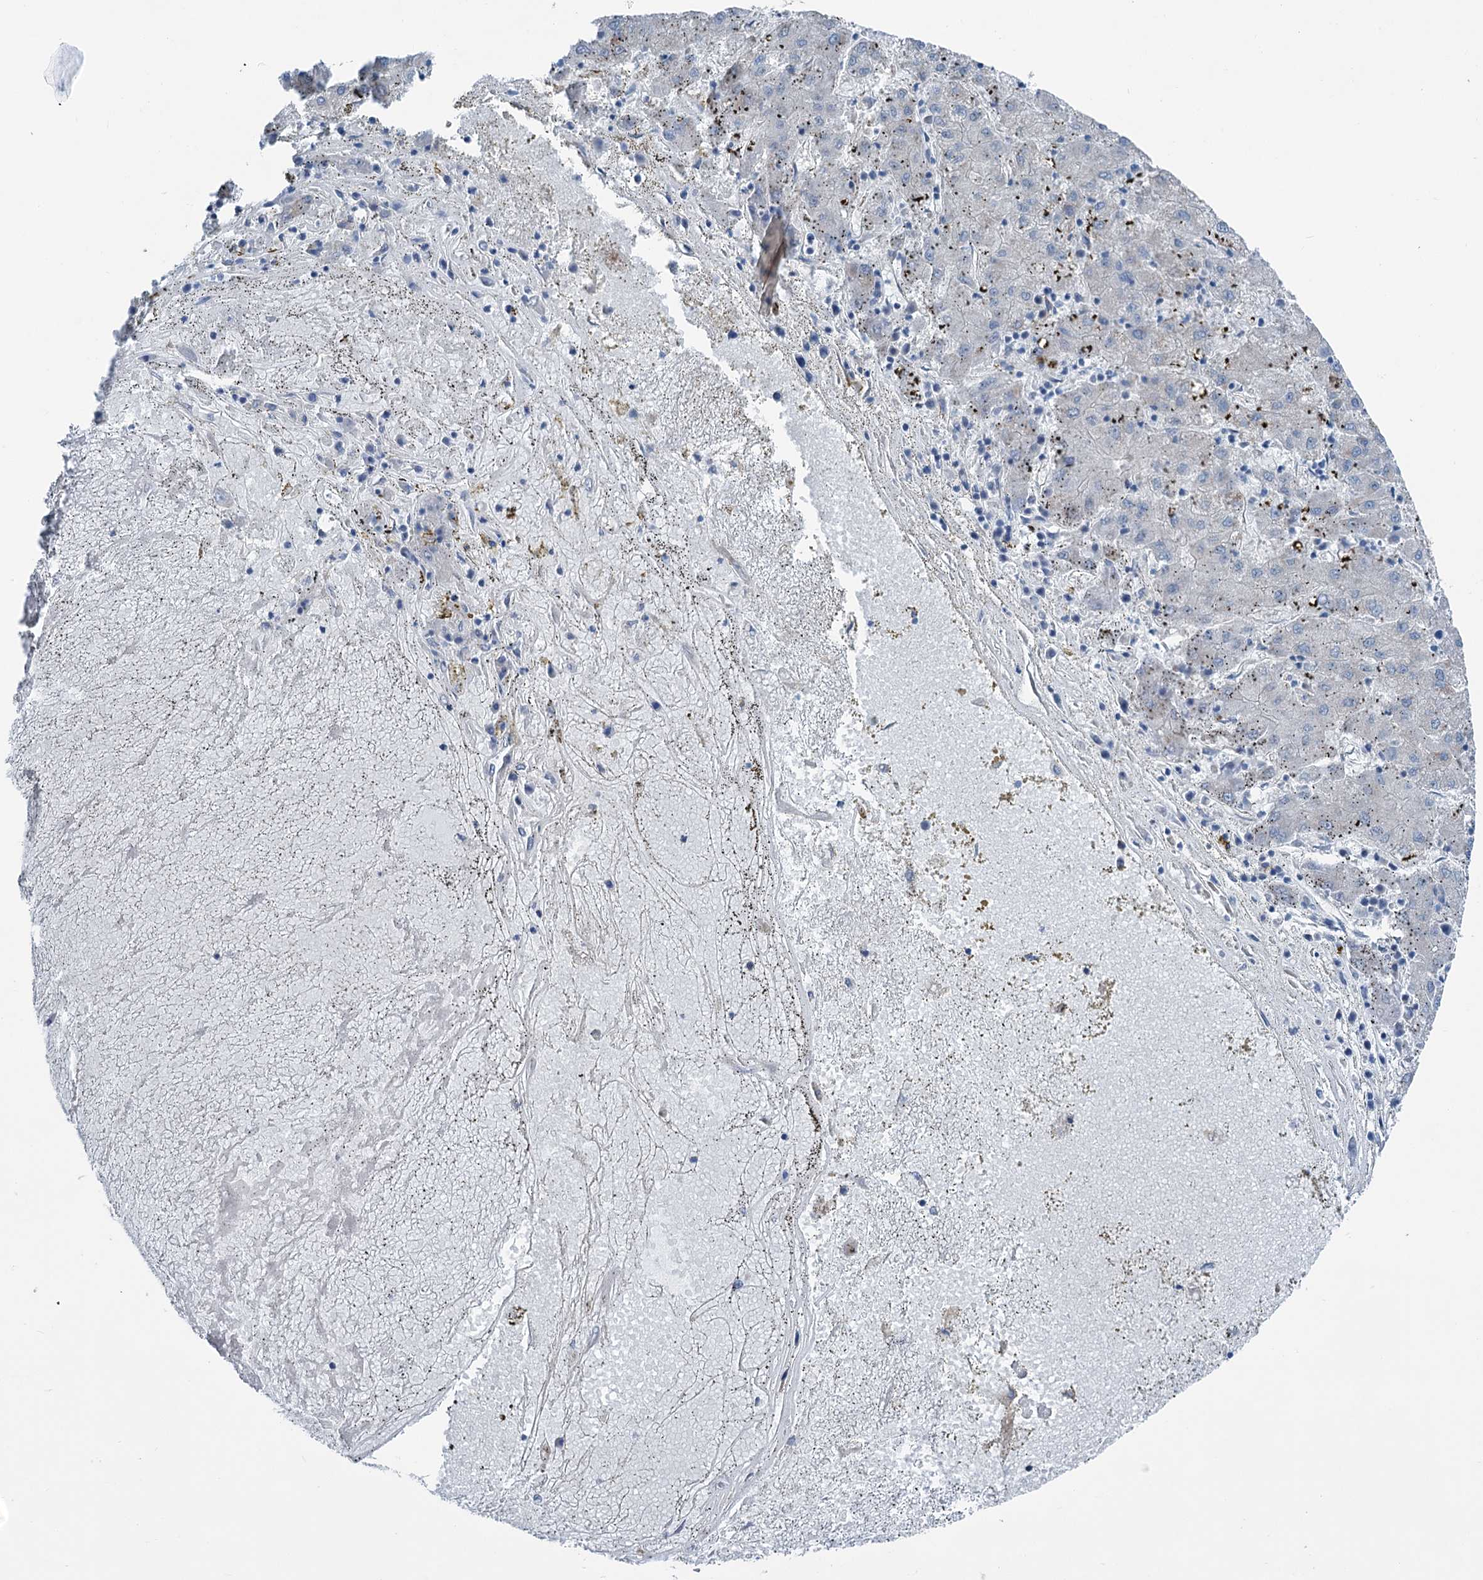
{"staining": {"intensity": "negative", "quantity": "none", "location": "none"}, "tissue": "liver cancer", "cell_type": "Tumor cells", "image_type": "cancer", "snomed": [{"axis": "morphology", "description": "Carcinoma, Hepatocellular, NOS"}, {"axis": "topography", "description": "Liver"}], "caption": "A histopathology image of hepatocellular carcinoma (liver) stained for a protein demonstrates no brown staining in tumor cells. (DAB (3,3'-diaminobenzidine) immunohistochemistry (IHC) with hematoxylin counter stain).", "gene": "CALCOCO1", "patient": {"sex": "male", "age": 72}}